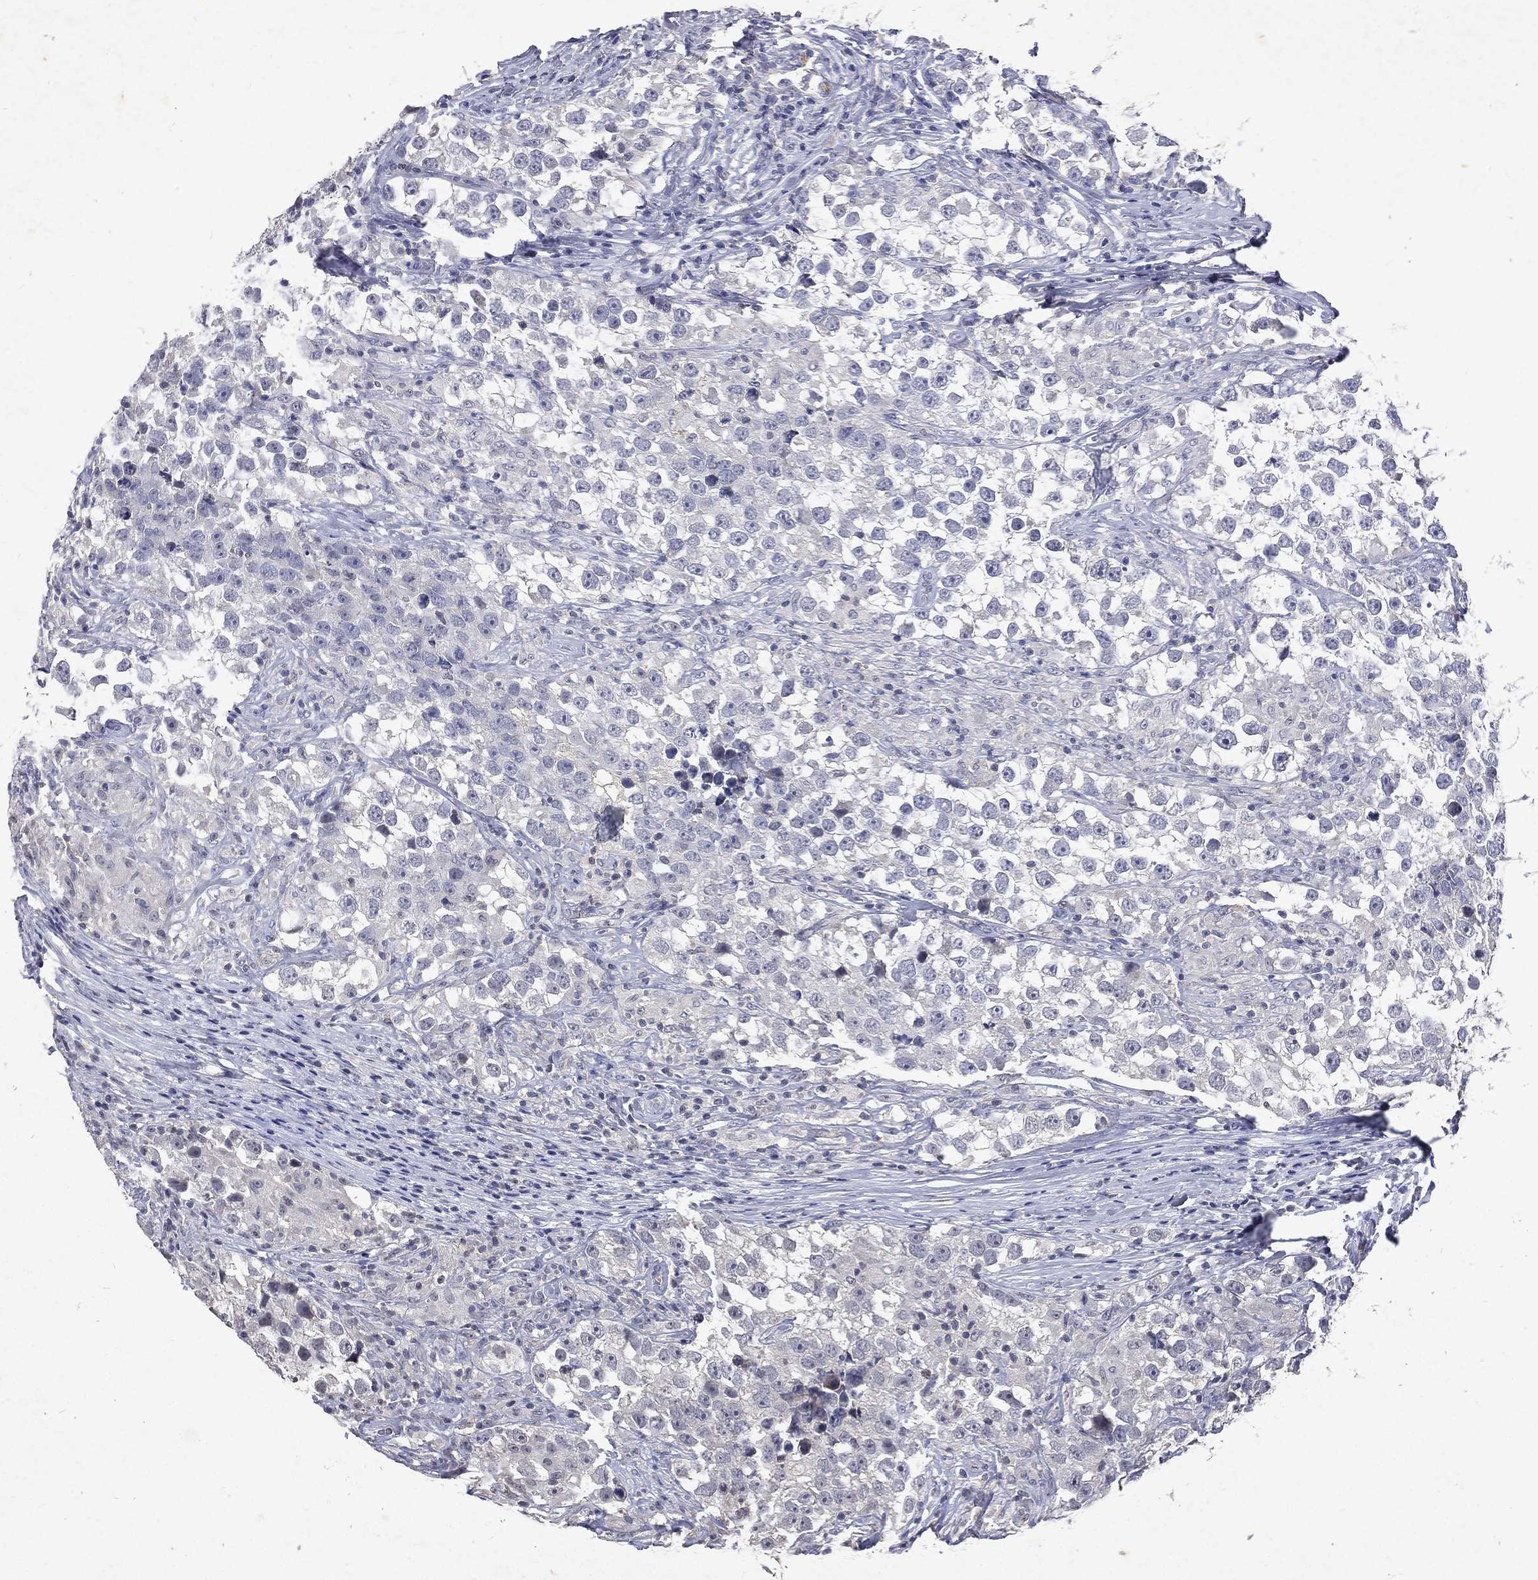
{"staining": {"intensity": "negative", "quantity": "none", "location": "none"}, "tissue": "testis cancer", "cell_type": "Tumor cells", "image_type": "cancer", "snomed": [{"axis": "morphology", "description": "Seminoma, NOS"}, {"axis": "topography", "description": "Testis"}], "caption": "This is an immunohistochemistry histopathology image of testis cancer. There is no expression in tumor cells.", "gene": "SLC34A2", "patient": {"sex": "male", "age": 46}}